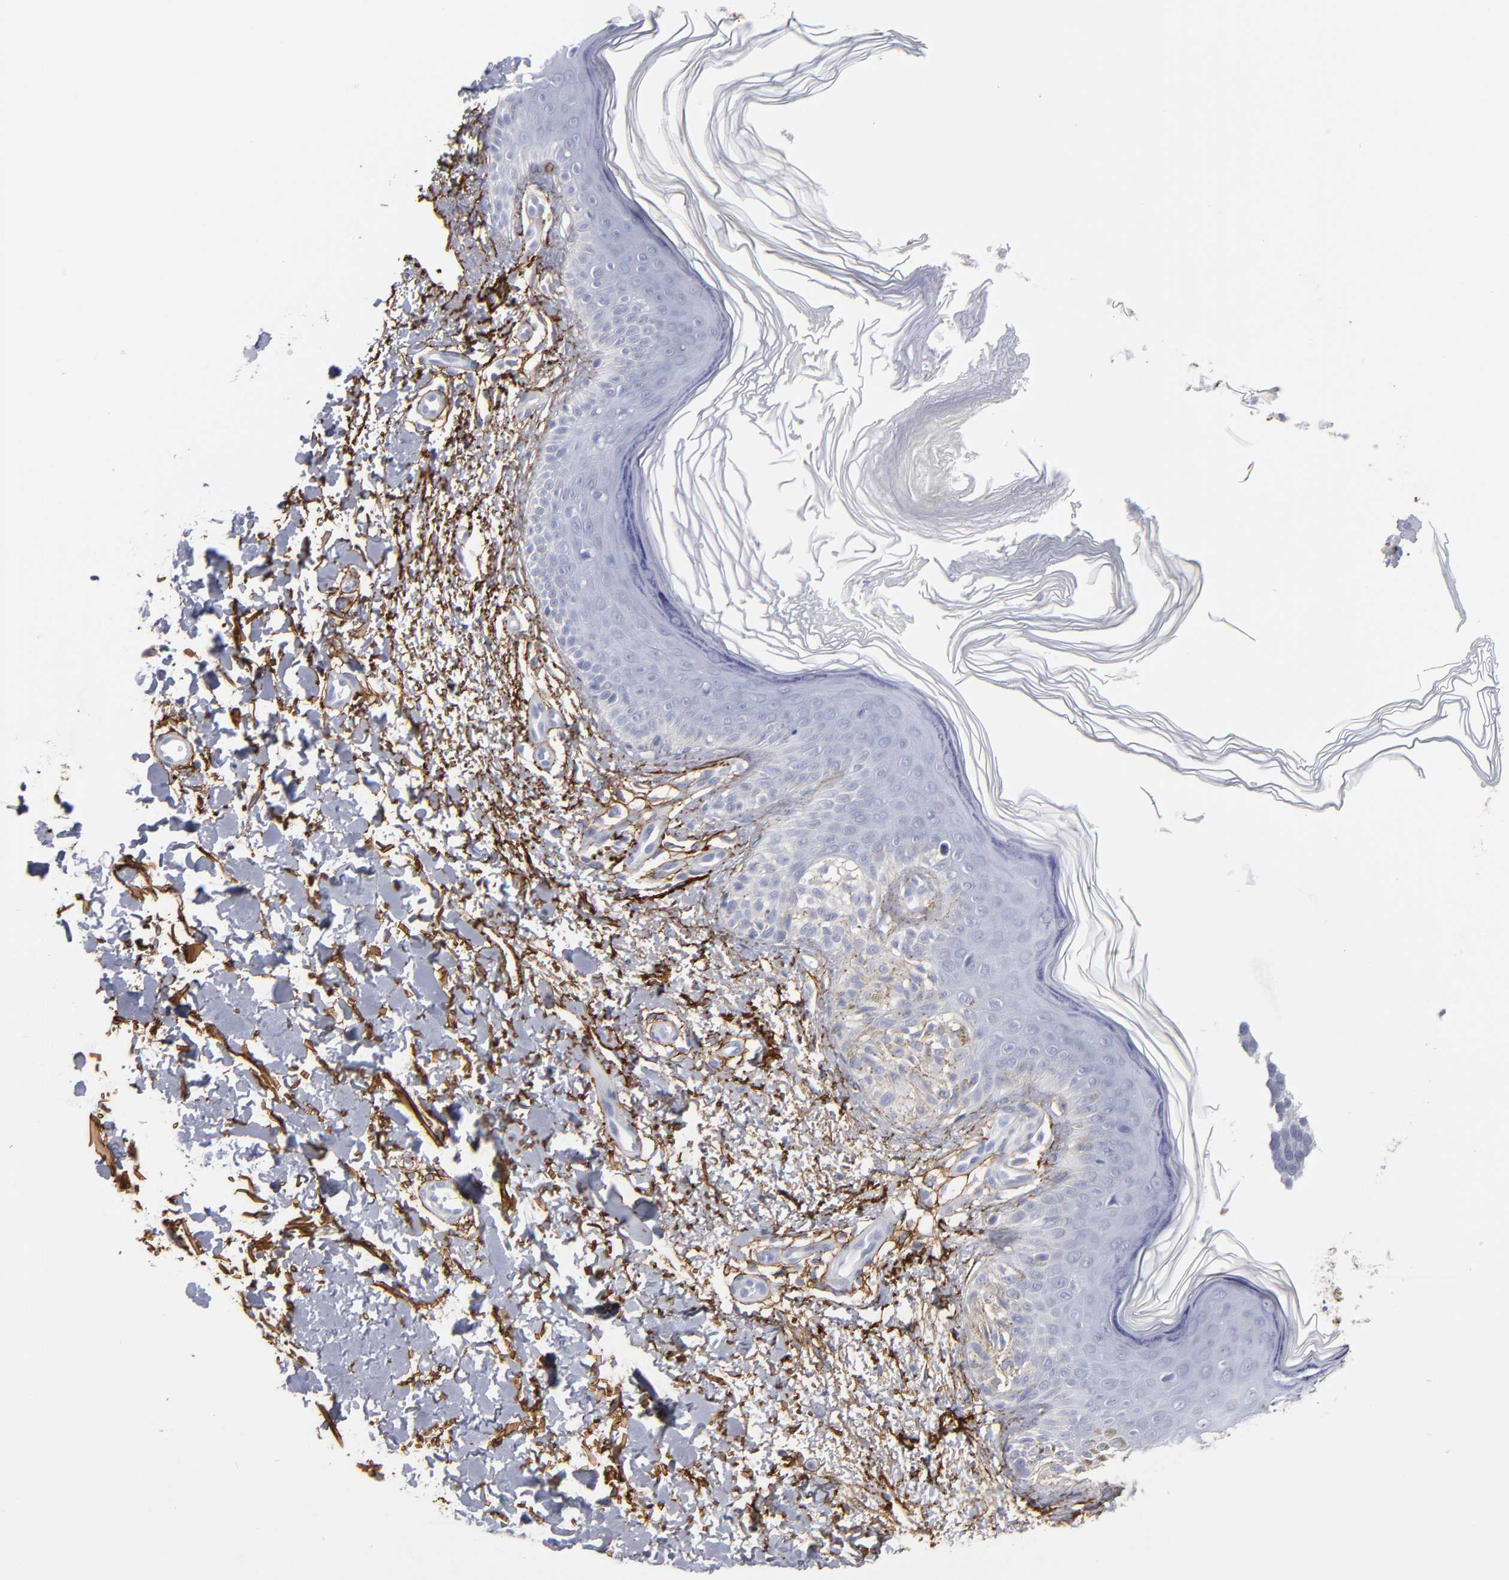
{"staining": {"intensity": "negative", "quantity": "none", "location": "none"}, "tissue": "melanoma", "cell_type": "Tumor cells", "image_type": "cancer", "snomed": [{"axis": "morphology", "description": "Normal tissue, NOS"}, {"axis": "morphology", "description": "Malignant melanoma, NOS"}, {"axis": "topography", "description": "Skin"}], "caption": "Malignant melanoma was stained to show a protein in brown. There is no significant positivity in tumor cells.", "gene": "EMILIN1", "patient": {"sex": "male", "age": 83}}